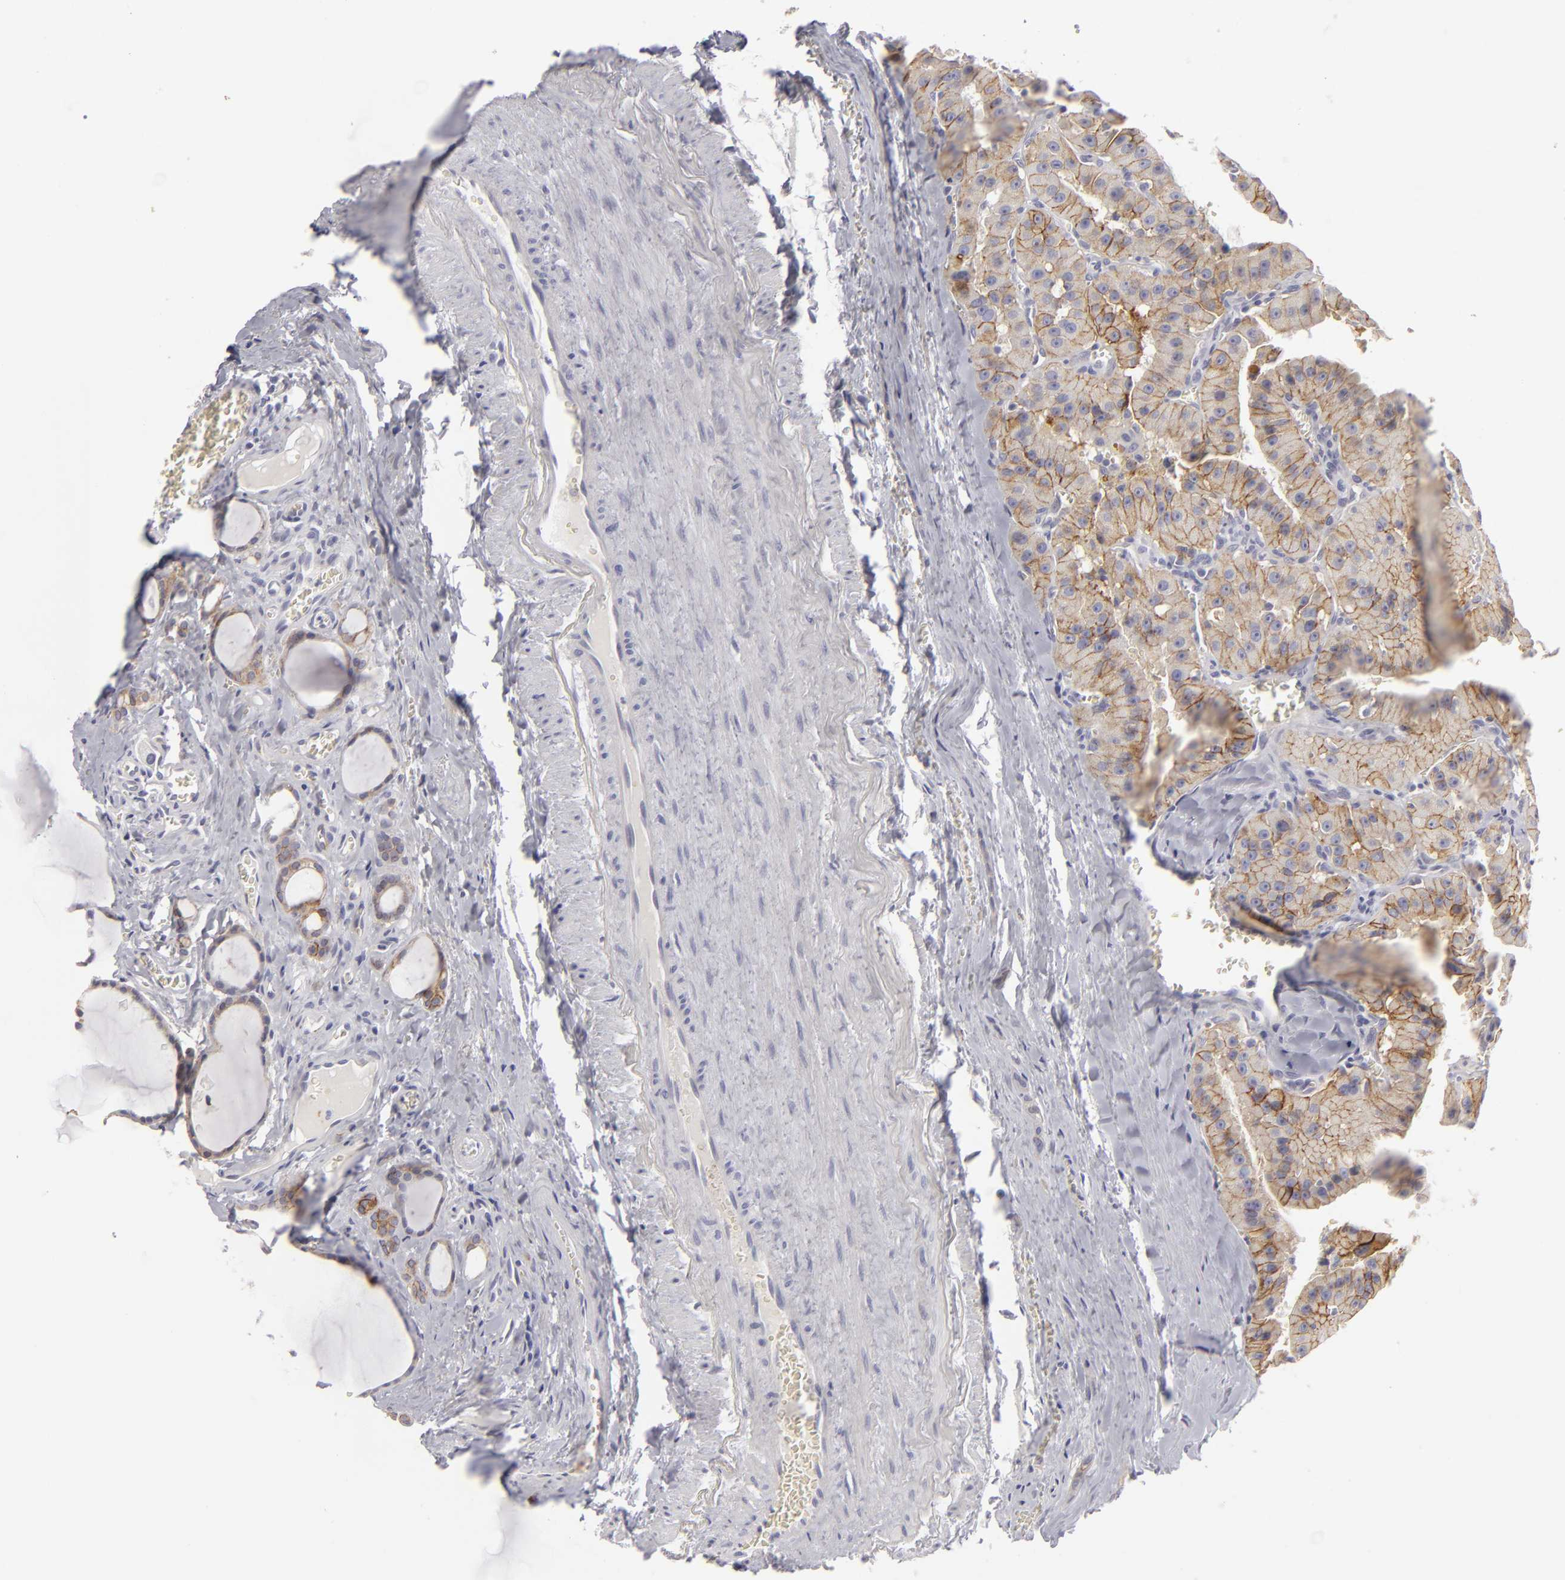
{"staining": {"intensity": "weak", "quantity": ">75%", "location": "cytoplasmic/membranous"}, "tissue": "thyroid cancer", "cell_type": "Tumor cells", "image_type": "cancer", "snomed": [{"axis": "morphology", "description": "Carcinoma, NOS"}, {"axis": "topography", "description": "Thyroid gland"}], "caption": "Thyroid cancer was stained to show a protein in brown. There is low levels of weak cytoplasmic/membranous expression in about >75% of tumor cells.", "gene": "JUP", "patient": {"sex": "male", "age": 76}}